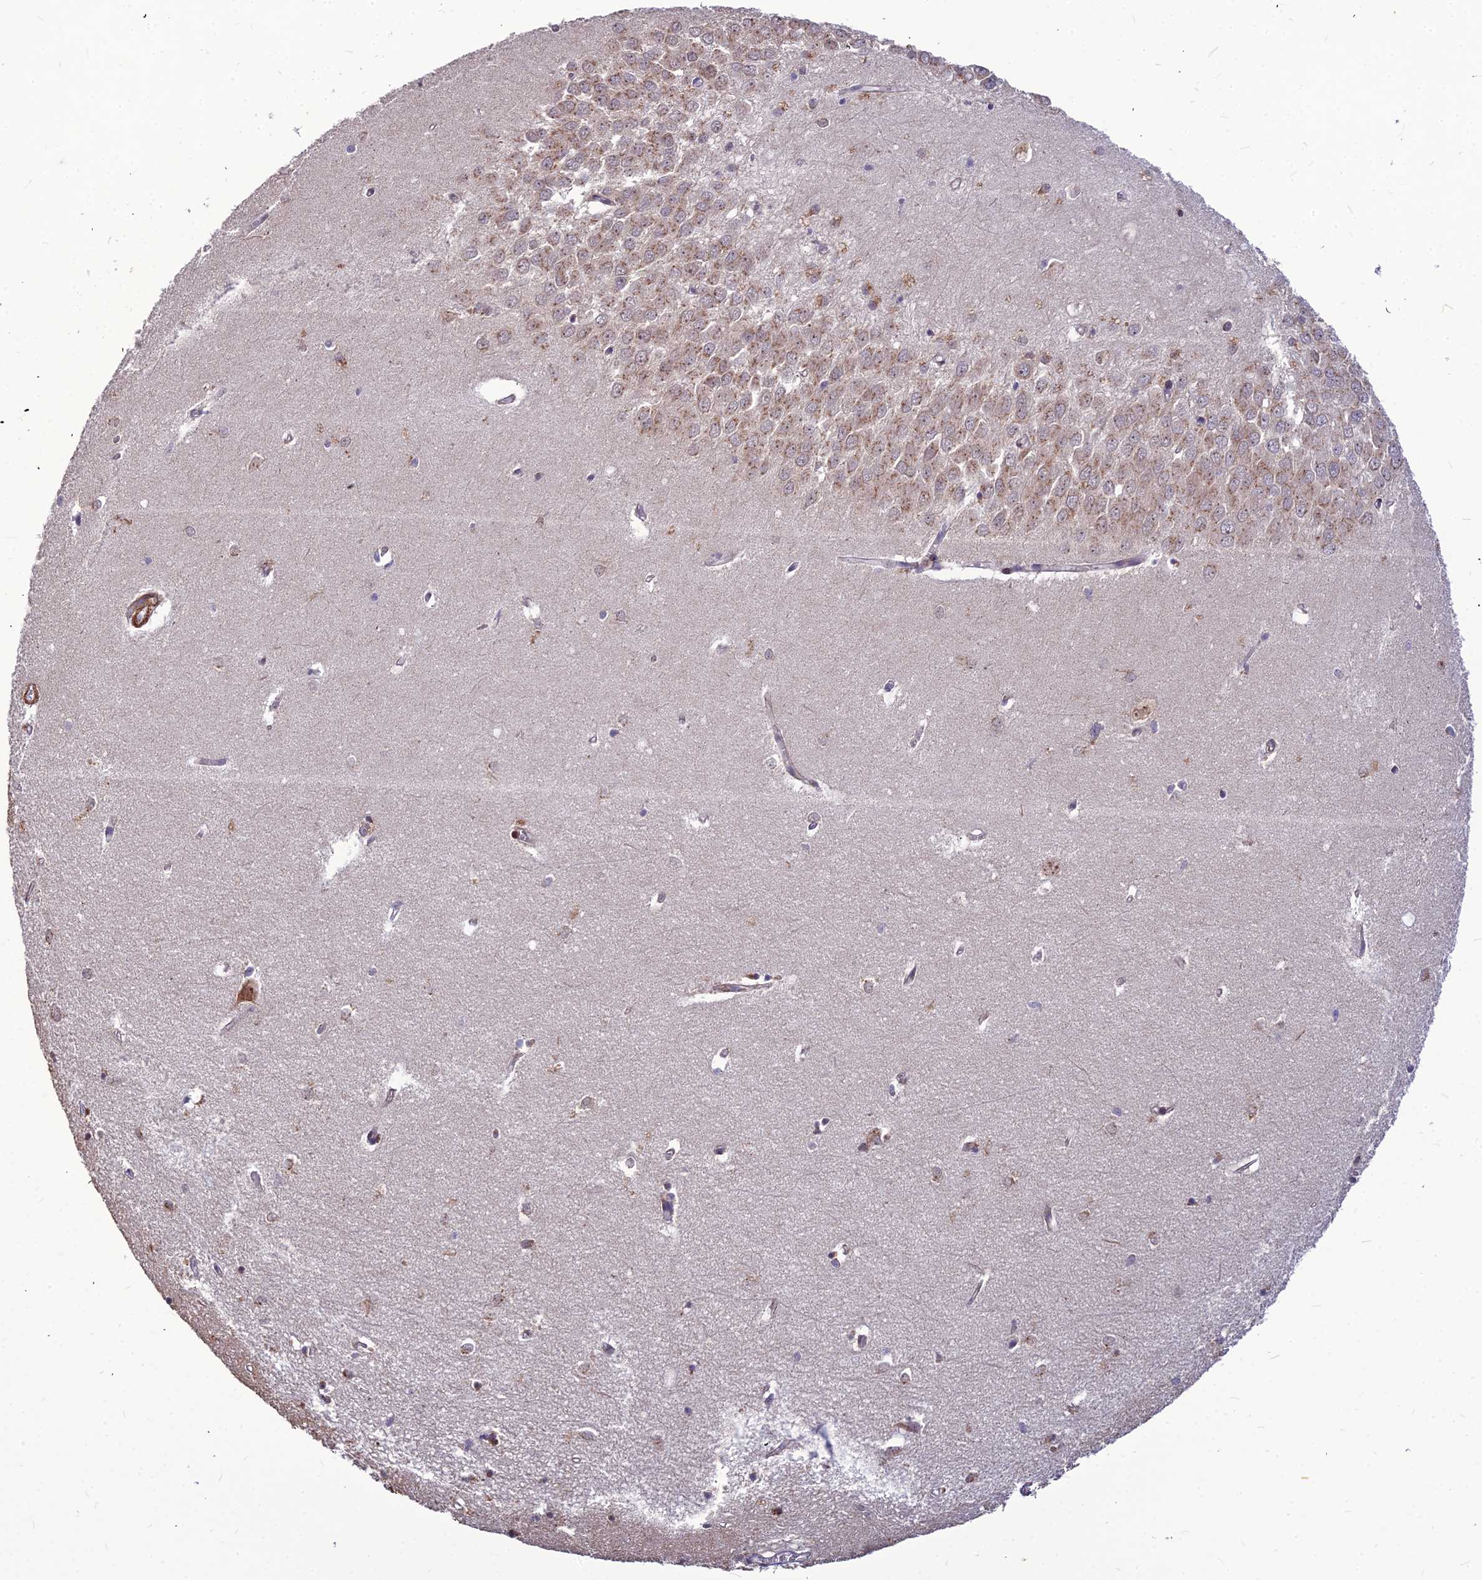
{"staining": {"intensity": "strong", "quantity": "25%-75%", "location": "nuclear"}, "tissue": "hippocampus", "cell_type": "Glial cells", "image_type": "normal", "snomed": [{"axis": "morphology", "description": "Normal tissue, NOS"}, {"axis": "topography", "description": "Hippocampus"}], "caption": "This is an image of immunohistochemistry (IHC) staining of unremarkable hippocampus, which shows strong positivity in the nuclear of glial cells.", "gene": "LEKR1", "patient": {"sex": "female", "age": 64}}